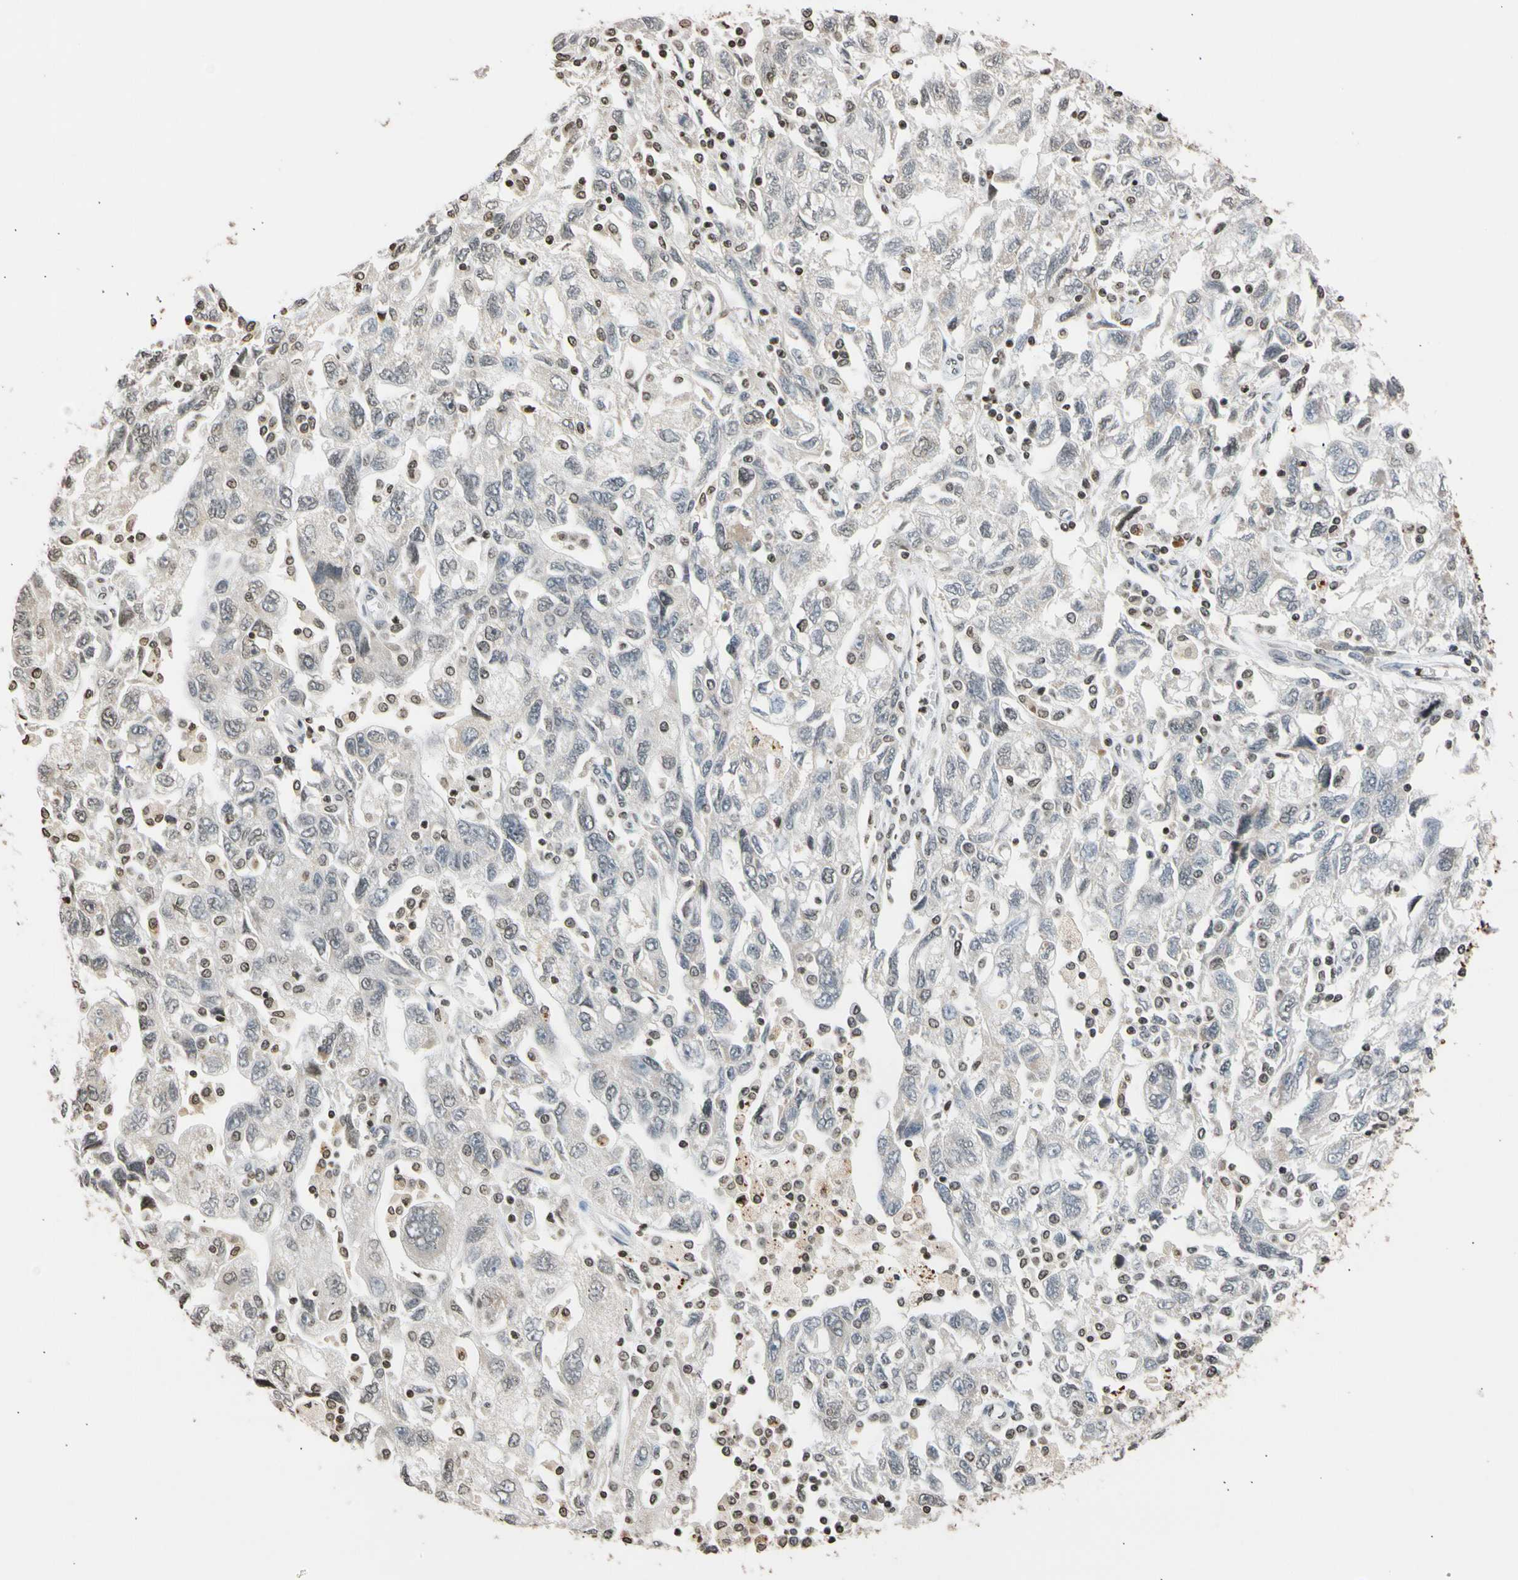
{"staining": {"intensity": "negative", "quantity": "none", "location": "none"}, "tissue": "ovarian cancer", "cell_type": "Tumor cells", "image_type": "cancer", "snomed": [{"axis": "morphology", "description": "Carcinoma, NOS"}, {"axis": "morphology", "description": "Cystadenocarcinoma, serous, NOS"}, {"axis": "topography", "description": "Ovary"}], "caption": "Immunohistochemical staining of human carcinoma (ovarian) displays no significant positivity in tumor cells.", "gene": "GPX4", "patient": {"sex": "female", "age": 69}}